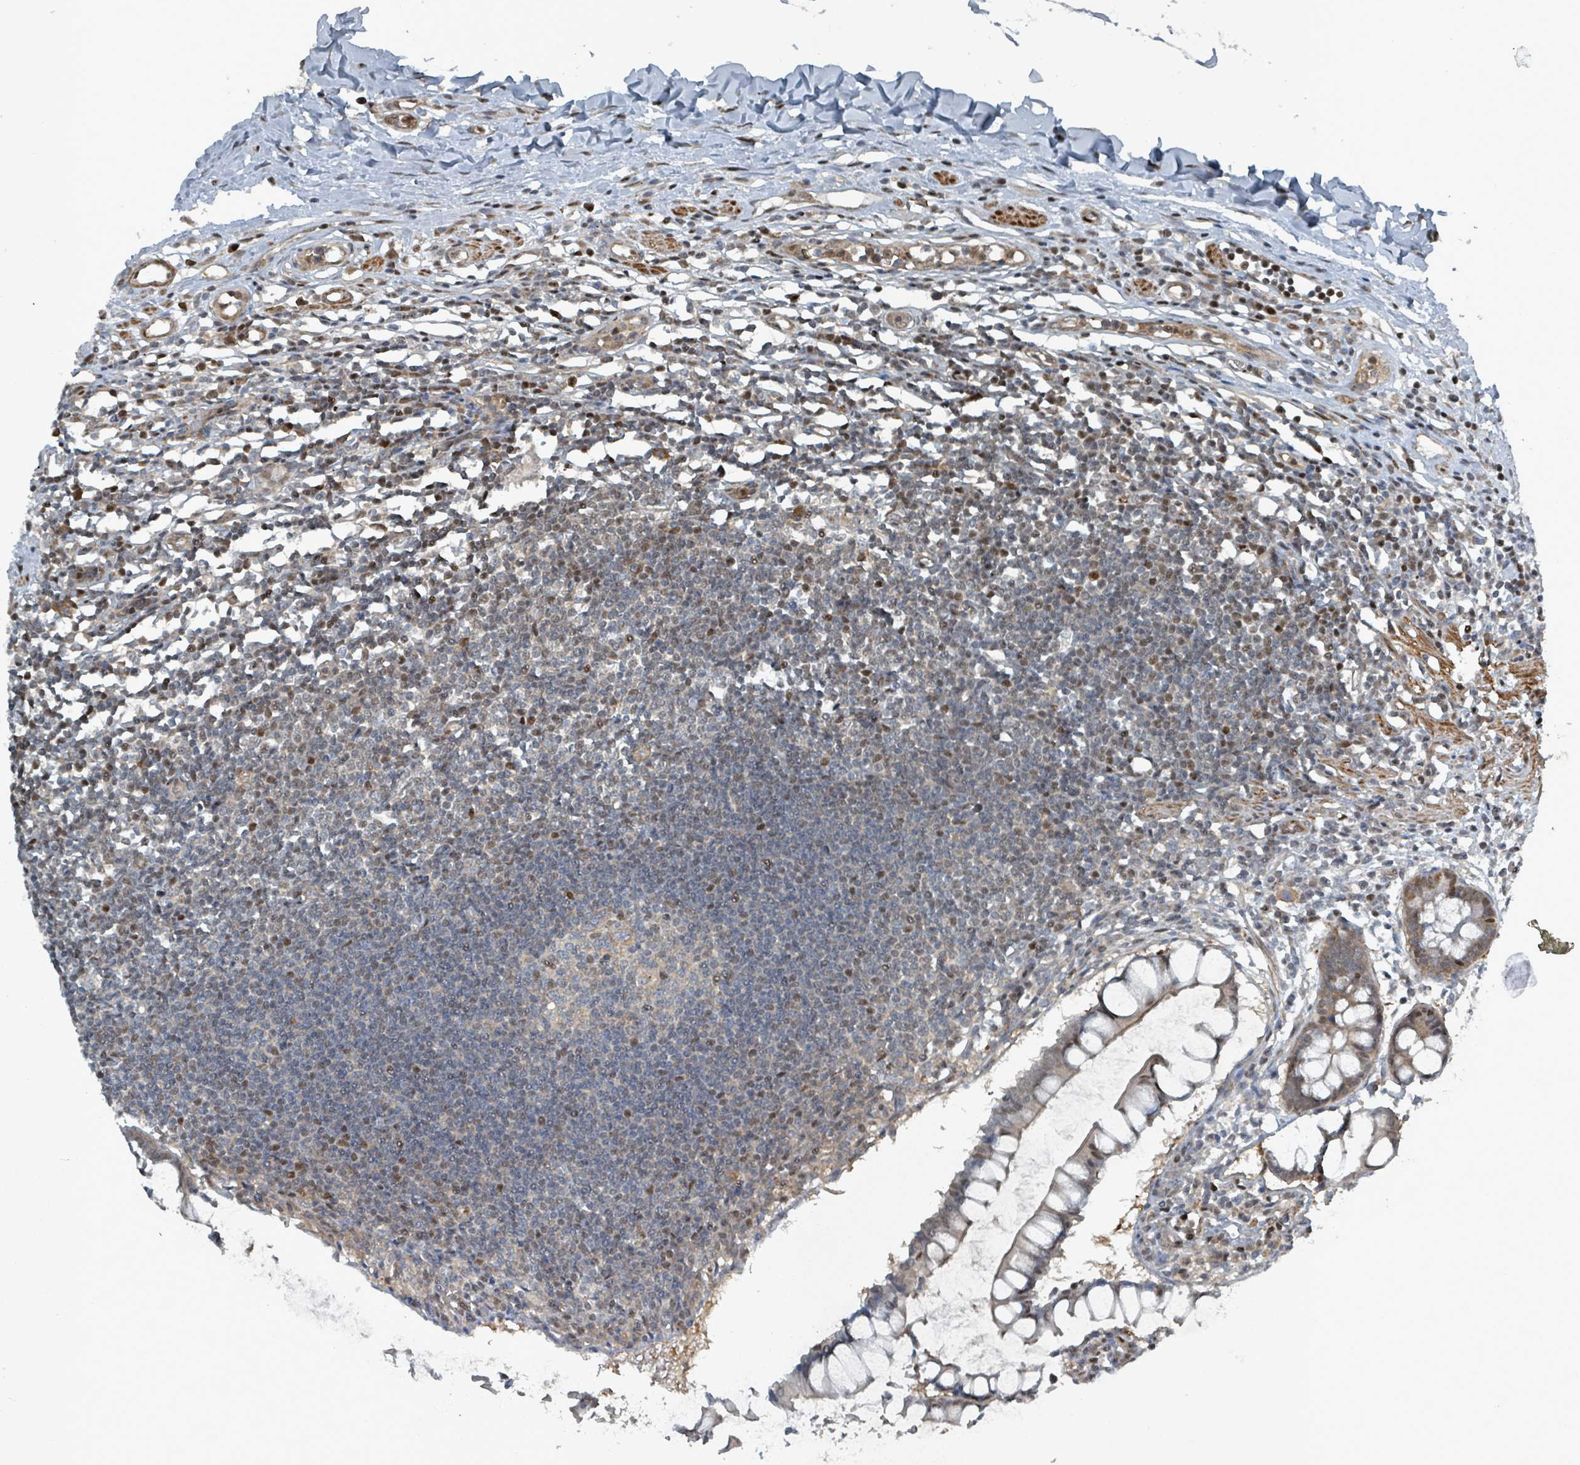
{"staining": {"intensity": "moderate", "quantity": "25%-75%", "location": "cytoplasmic/membranous"}, "tissue": "colon", "cell_type": "Endothelial cells", "image_type": "normal", "snomed": [{"axis": "morphology", "description": "Normal tissue, NOS"}, {"axis": "morphology", "description": "Adenocarcinoma, NOS"}, {"axis": "topography", "description": "Colon"}], "caption": "A histopathology image of colon stained for a protein reveals moderate cytoplasmic/membranous brown staining in endothelial cells.", "gene": "RHPN2", "patient": {"sex": "female", "age": 55}}